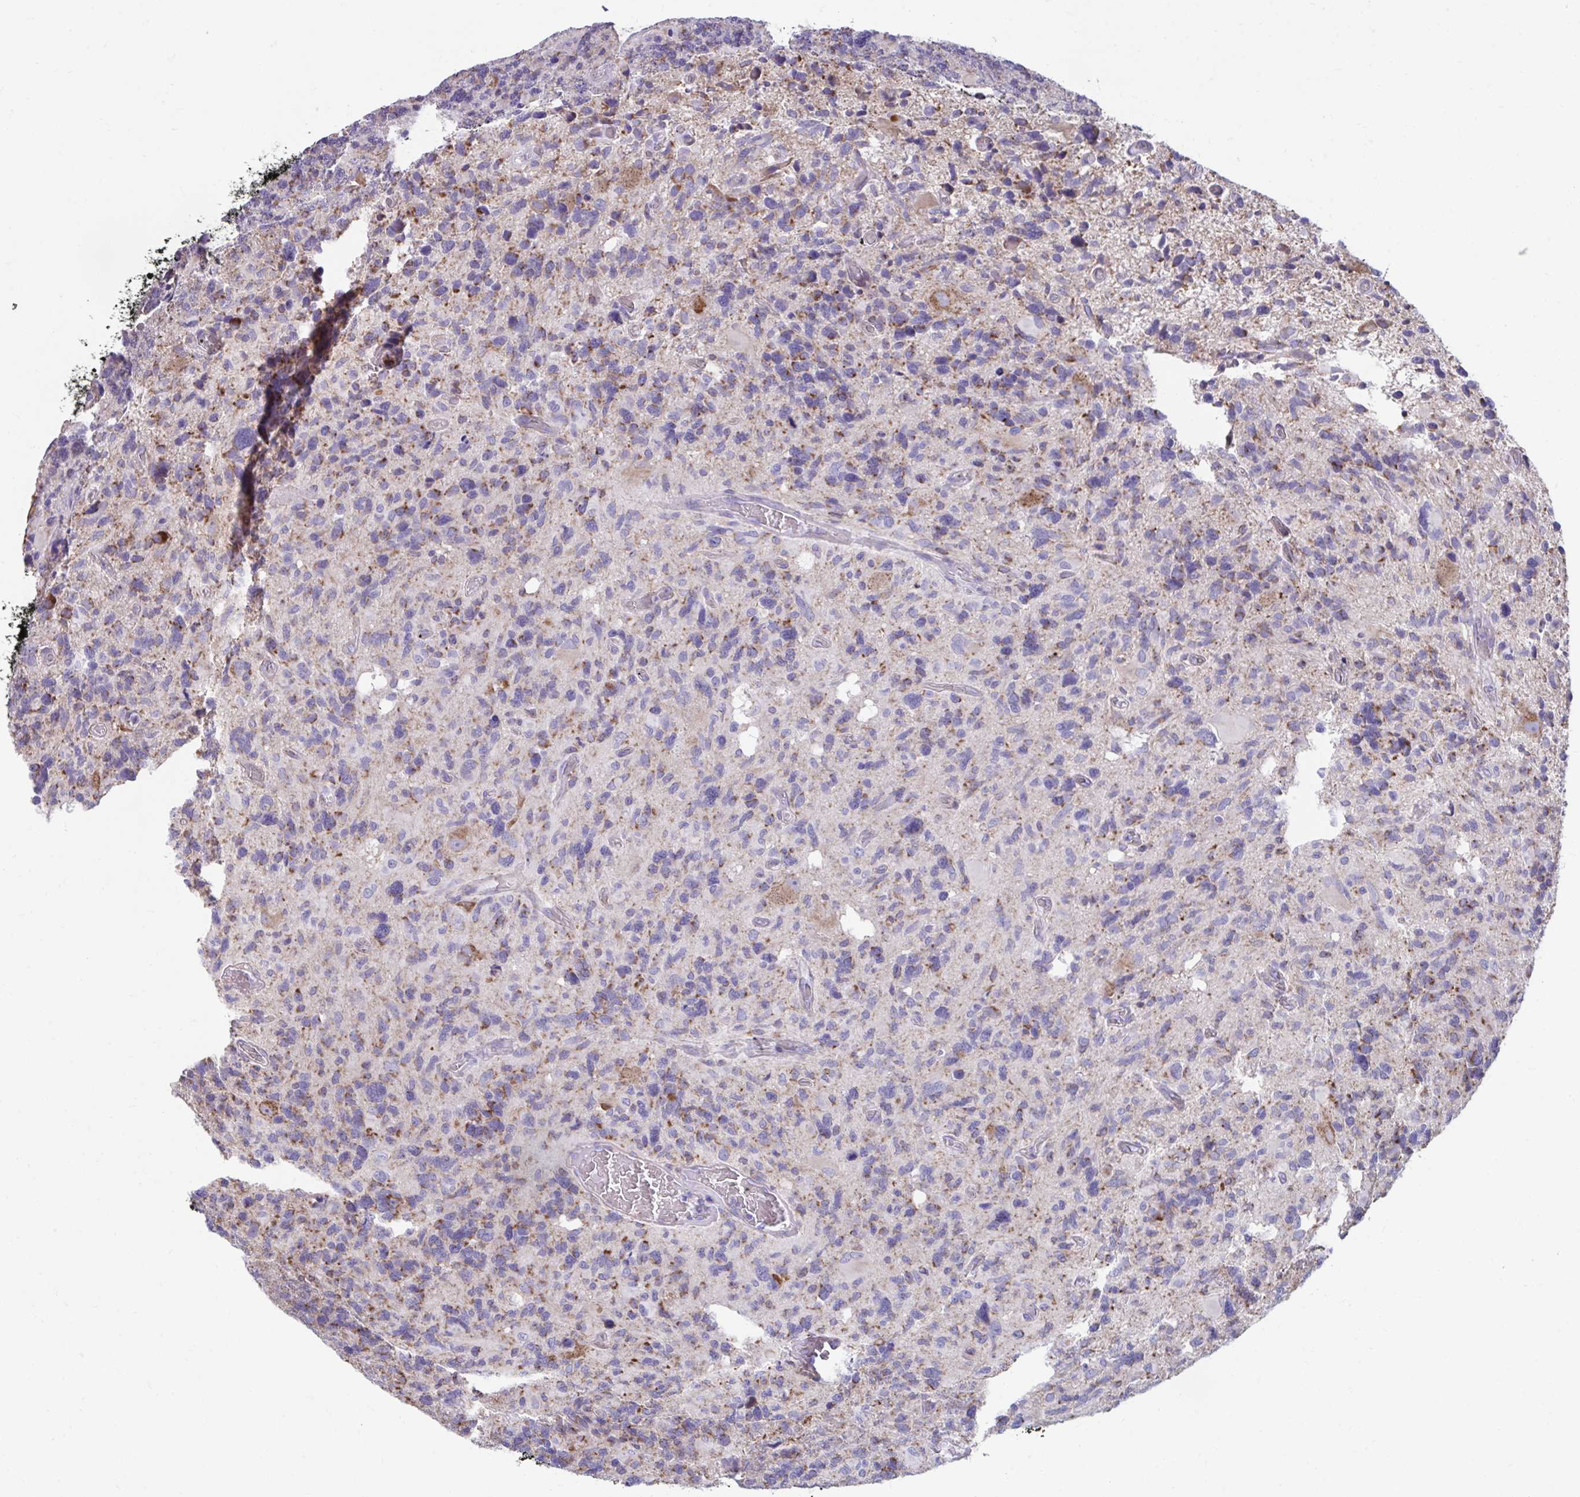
{"staining": {"intensity": "moderate", "quantity": "25%-75%", "location": "cytoplasmic/membranous"}, "tissue": "glioma", "cell_type": "Tumor cells", "image_type": "cancer", "snomed": [{"axis": "morphology", "description": "Glioma, malignant, High grade"}, {"axis": "topography", "description": "Brain"}], "caption": "Moderate cytoplasmic/membranous expression is identified in about 25%-75% of tumor cells in malignant glioma (high-grade).", "gene": "LINGO4", "patient": {"sex": "male", "age": 49}}